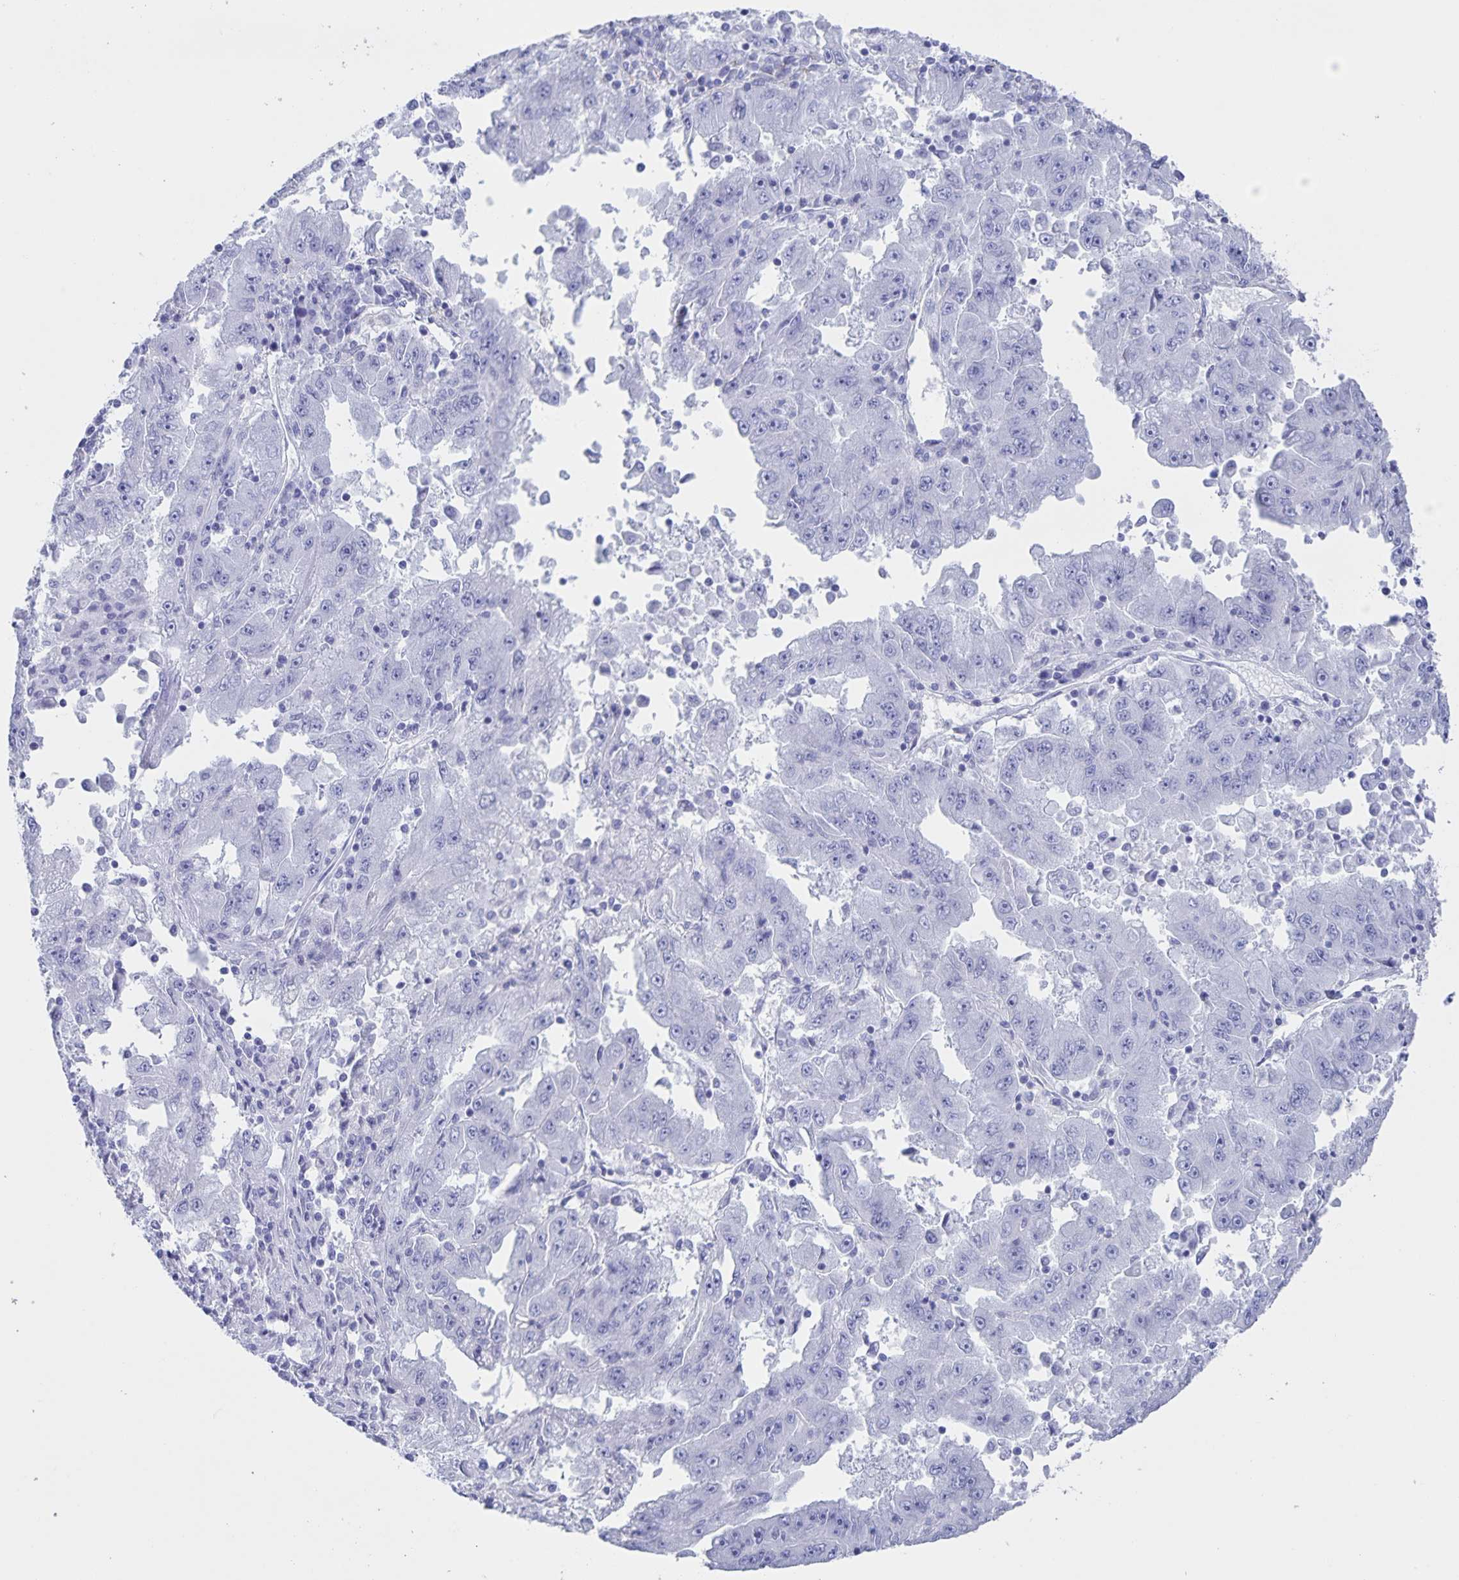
{"staining": {"intensity": "negative", "quantity": "none", "location": "none"}, "tissue": "lung cancer", "cell_type": "Tumor cells", "image_type": "cancer", "snomed": [{"axis": "morphology", "description": "Adenocarcinoma, NOS"}, {"axis": "morphology", "description": "Adenocarcinoma primary or metastatic"}, {"axis": "topography", "description": "Lung"}], "caption": "The photomicrograph displays no staining of tumor cells in lung cancer.", "gene": "AQP4", "patient": {"sex": "male", "age": 74}}